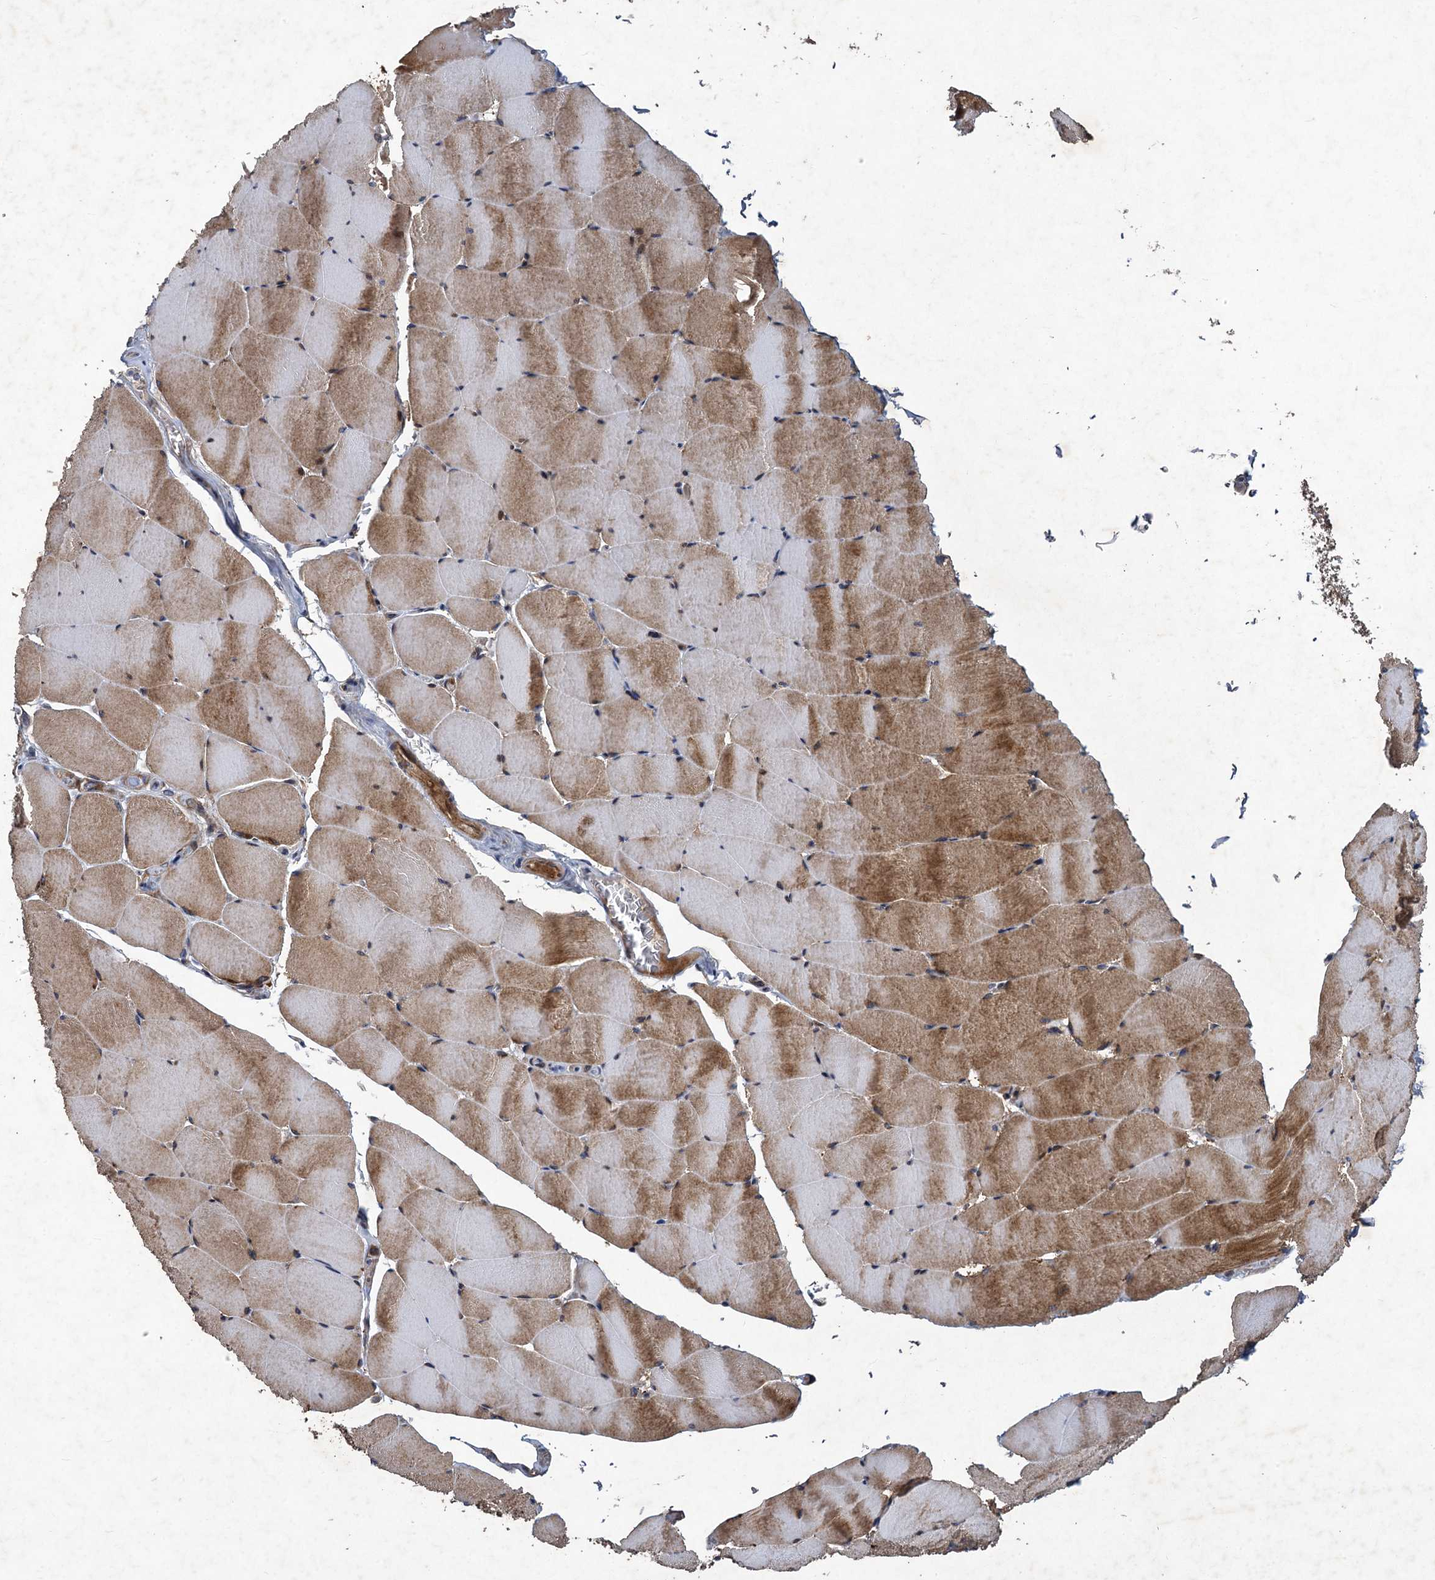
{"staining": {"intensity": "moderate", "quantity": ">75%", "location": "cytoplasmic/membranous"}, "tissue": "skeletal muscle", "cell_type": "Myocytes", "image_type": "normal", "snomed": [{"axis": "morphology", "description": "Normal tissue, NOS"}, {"axis": "topography", "description": "Skeletal muscle"}], "caption": "Immunohistochemistry (IHC) image of benign human skeletal muscle stained for a protein (brown), which shows medium levels of moderate cytoplasmic/membranous expression in approximately >75% of myocytes.", "gene": "NUDT22", "patient": {"sex": "male", "age": 62}}